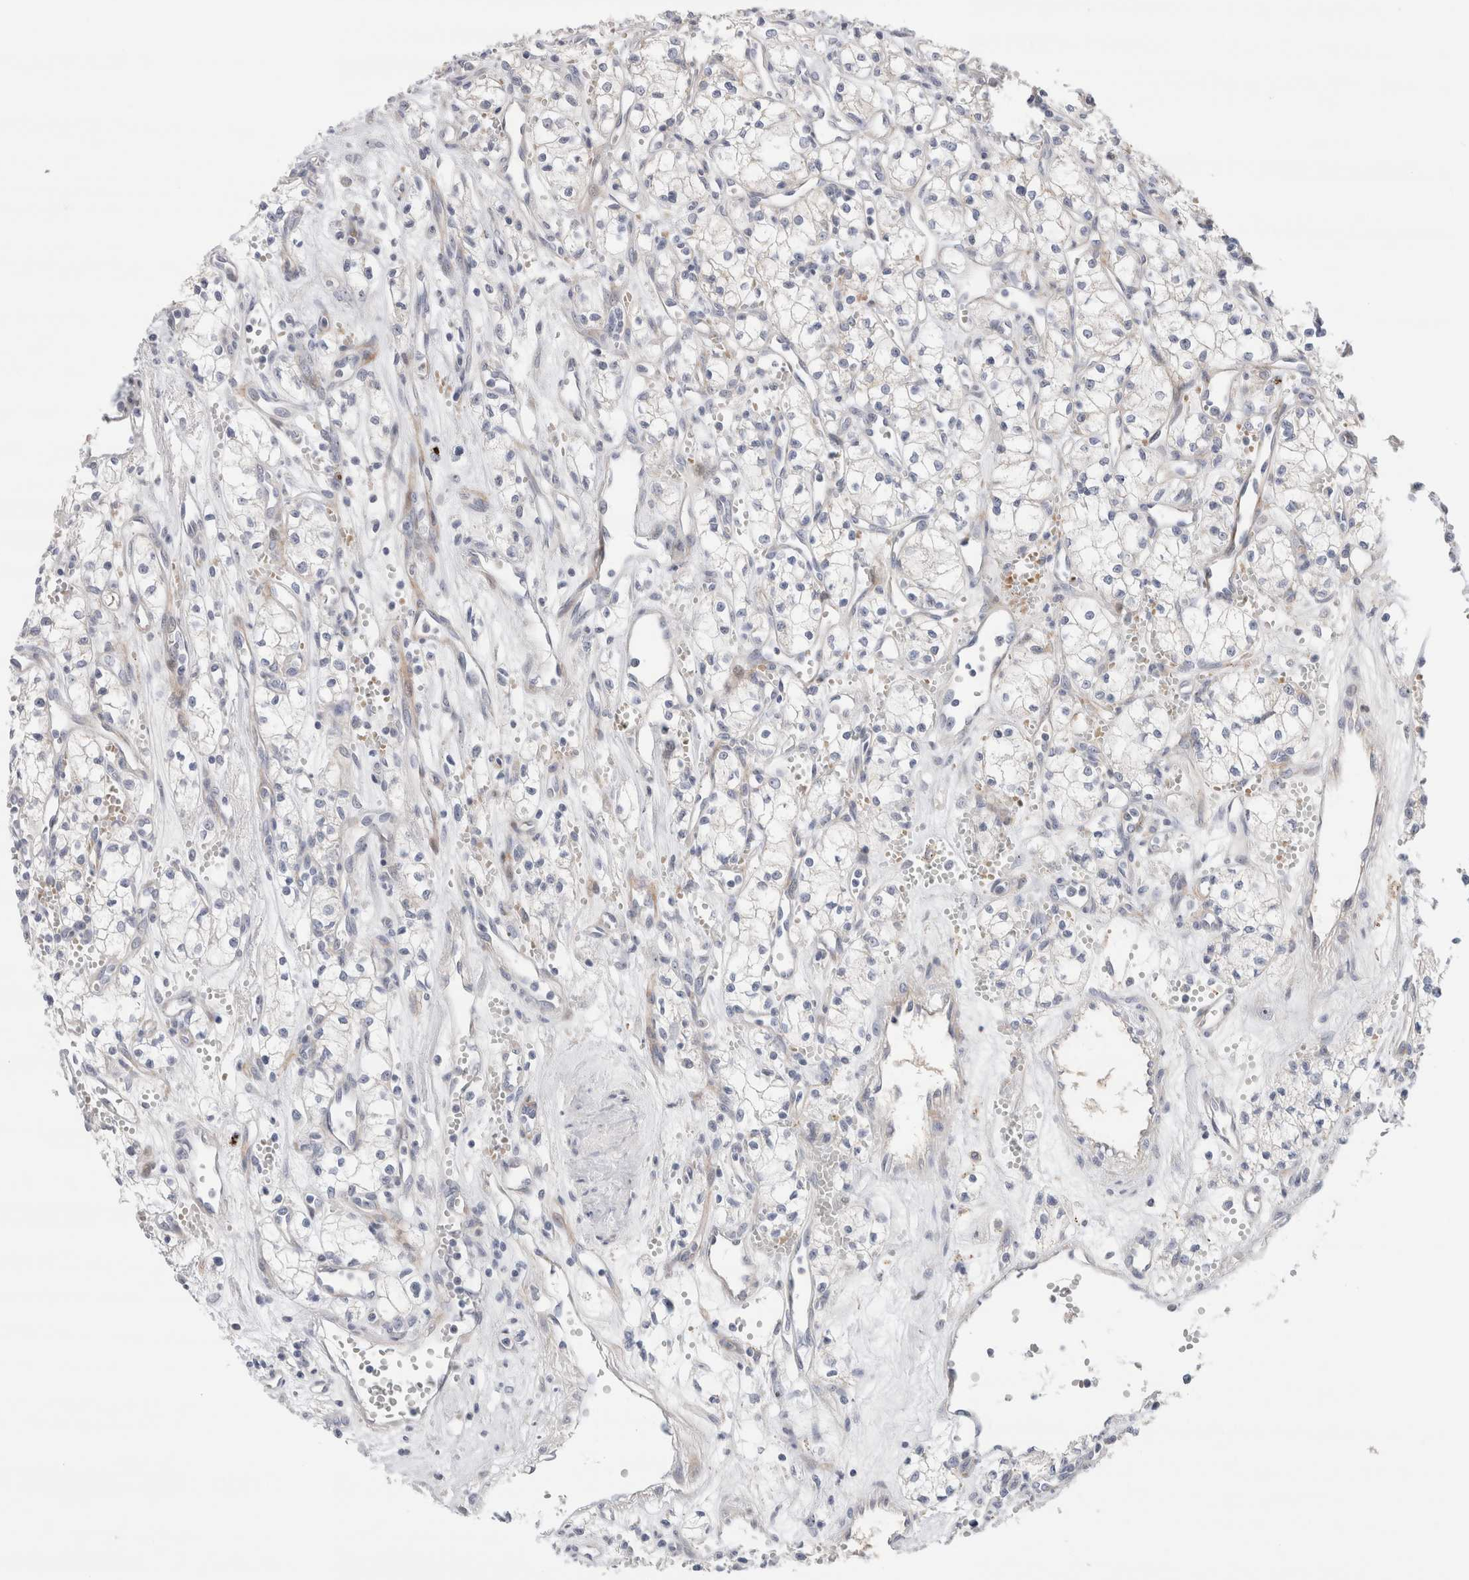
{"staining": {"intensity": "negative", "quantity": "none", "location": "none"}, "tissue": "renal cancer", "cell_type": "Tumor cells", "image_type": "cancer", "snomed": [{"axis": "morphology", "description": "Adenocarcinoma, NOS"}, {"axis": "topography", "description": "Kidney"}], "caption": "Tumor cells show no significant protein expression in renal cancer.", "gene": "ECHDC2", "patient": {"sex": "male", "age": 59}}